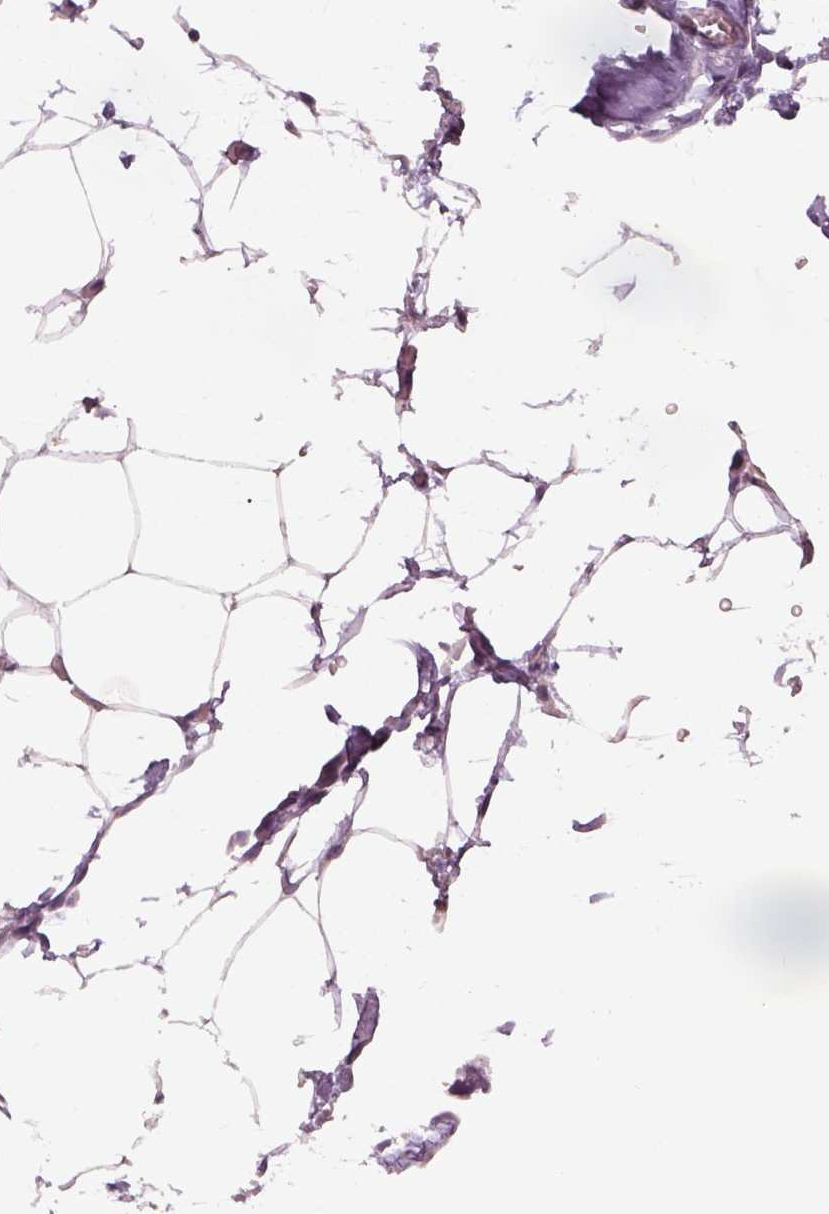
{"staining": {"intensity": "negative", "quantity": "none", "location": "none"}, "tissue": "adipose tissue", "cell_type": "Adipocytes", "image_type": "normal", "snomed": [{"axis": "morphology", "description": "Normal tissue, NOS"}, {"axis": "topography", "description": "Adipose tissue"}], "caption": "High power microscopy micrograph of an immunohistochemistry (IHC) histopathology image of unremarkable adipose tissue, revealing no significant staining in adipocytes.", "gene": "GDNF", "patient": {"sex": "male", "age": 57}}